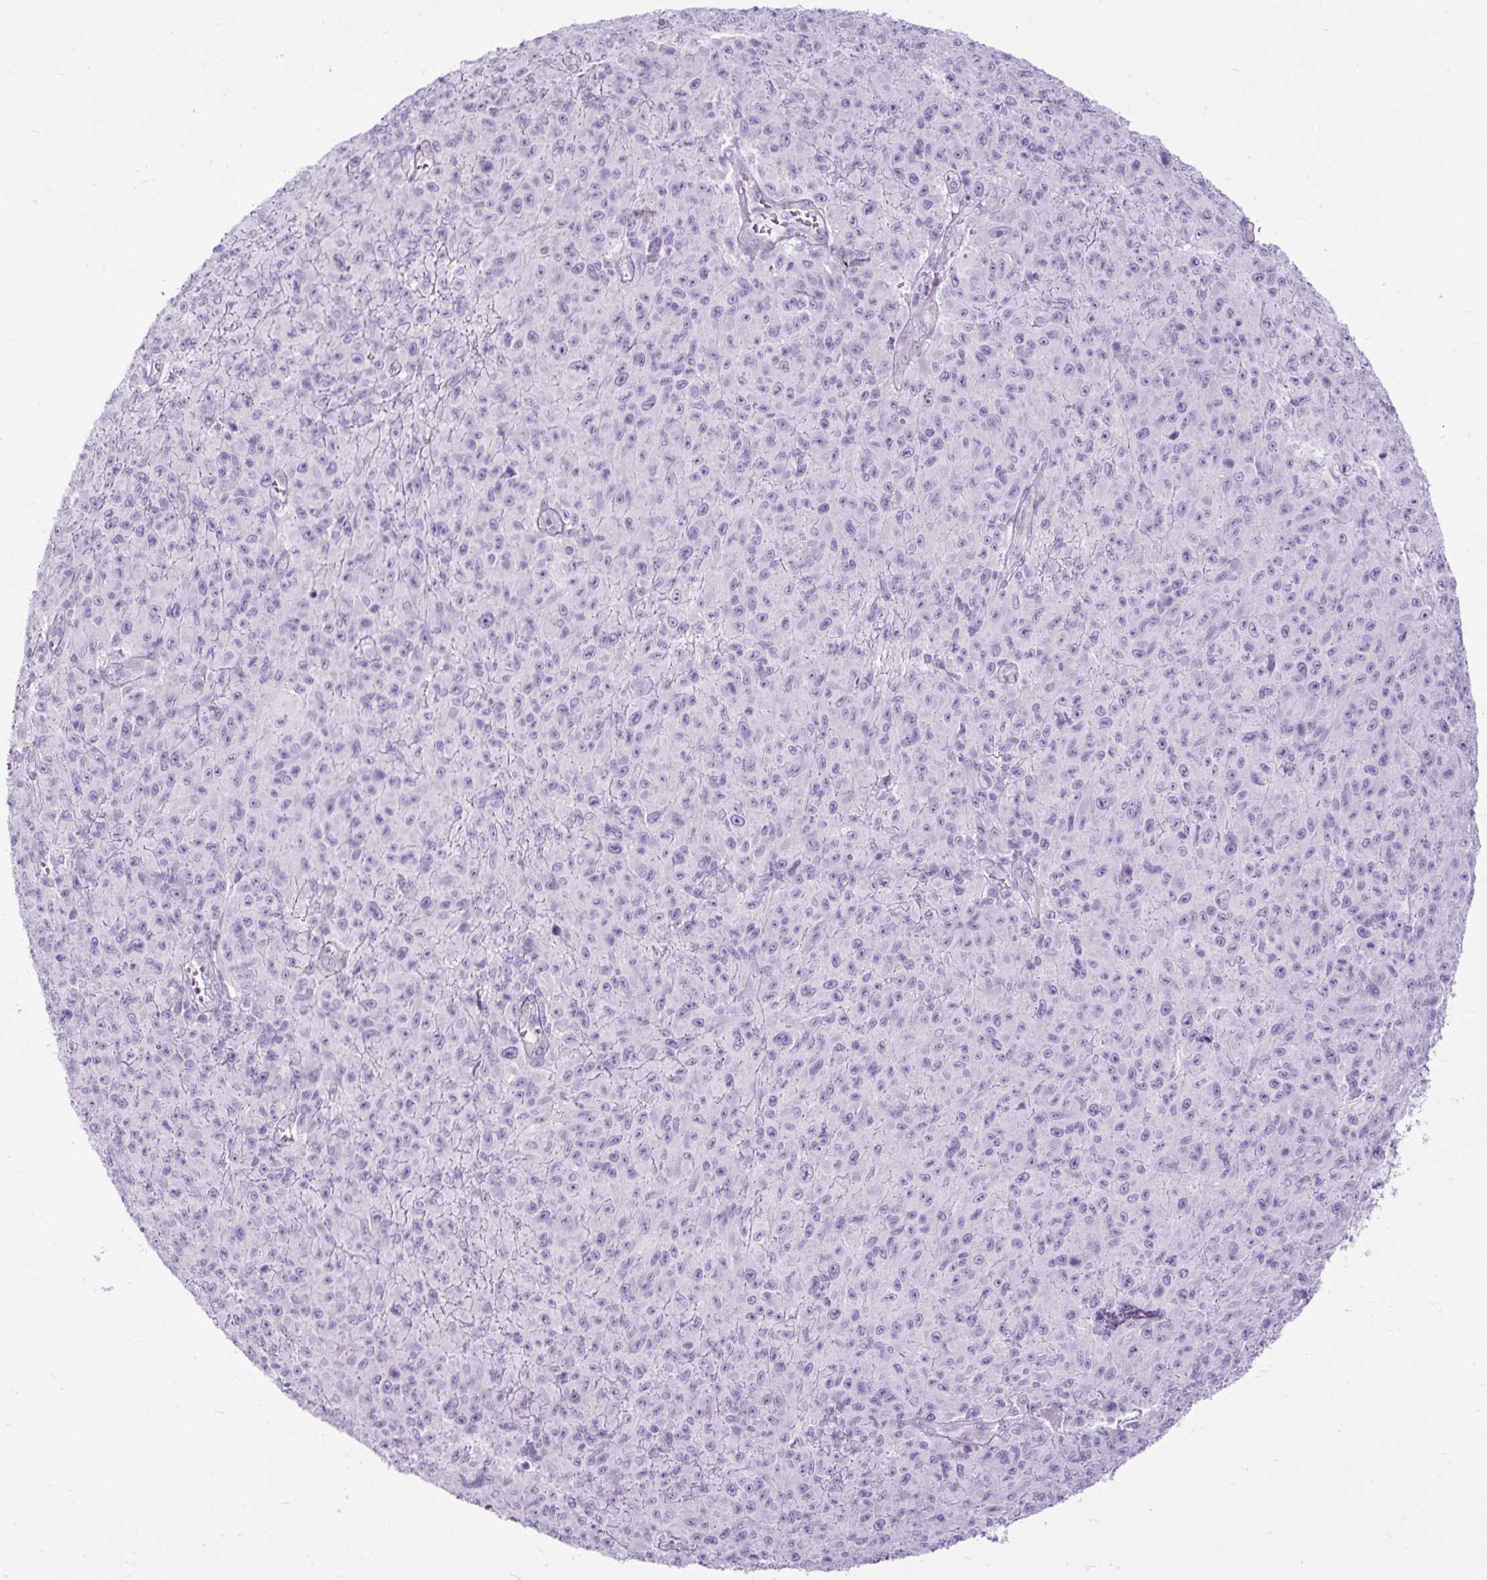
{"staining": {"intensity": "negative", "quantity": "none", "location": "none"}, "tissue": "melanoma", "cell_type": "Tumor cells", "image_type": "cancer", "snomed": [{"axis": "morphology", "description": "Malignant melanoma, NOS"}, {"axis": "topography", "description": "Skin"}], "caption": "Tumor cells show no significant staining in melanoma. The staining was performed using DAB (3,3'-diaminobenzidine) to visualize the protein expression in brown, while the nuclei were stained in blue with hematoxylin (Magnification: 20x).", "gene": "ZNF256", "patient": {"sex": "male", "age": 46}}